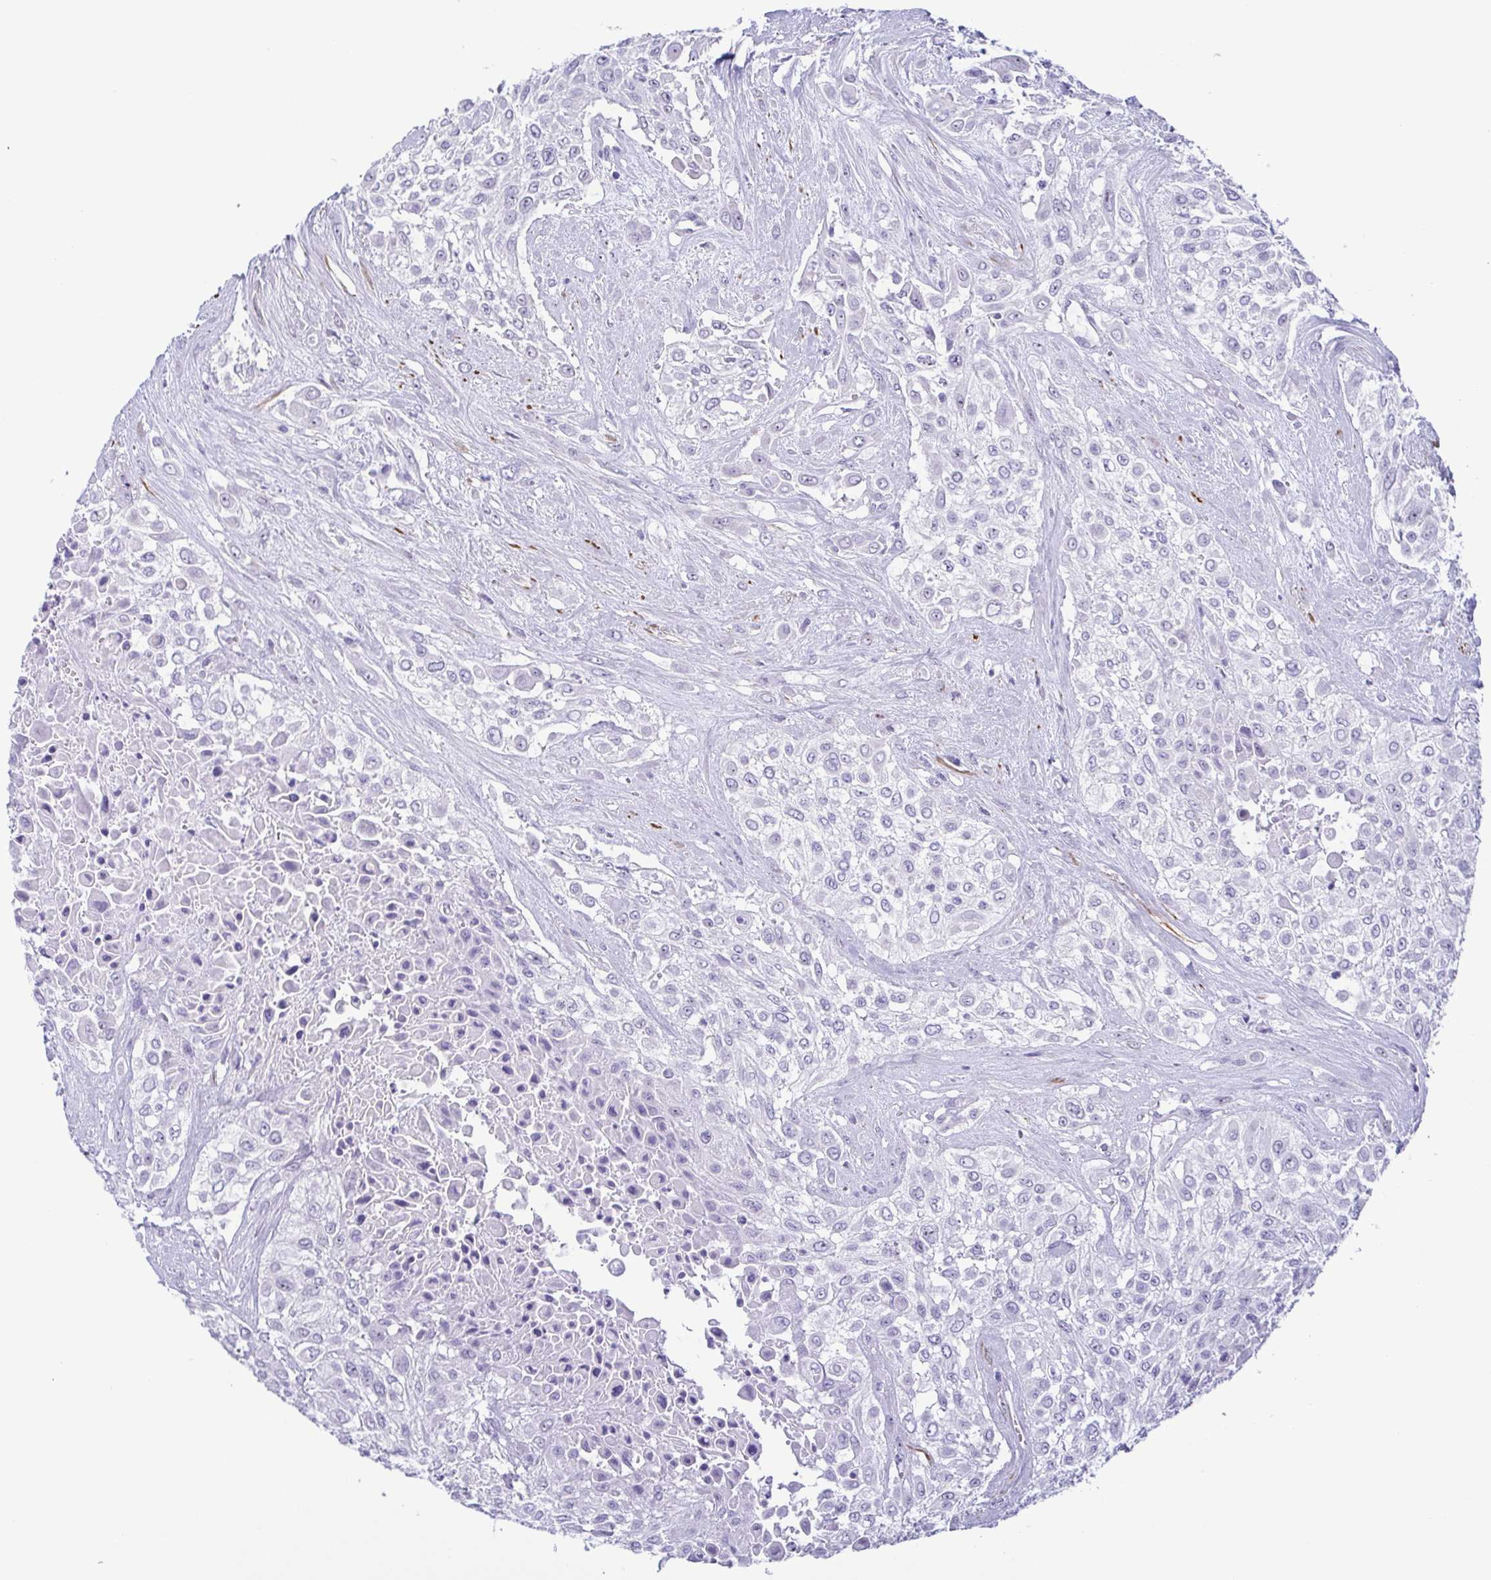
{"staining": {"intensity": "negative", "quantity": "none", "location": "none"}, "tissue": "urothelial cancer", "cell_type": "Tumor cells", "image_type": "cancer", "snomed": [{"axis": "morphology", "description": "Urothelial carcinoma, High grade"}, {"axis": "topography", "description": "Urinary bladder"}], "caption": "There is no significant expression in tumor cells of high-grade urothelial carcinoma.", "gene": "MYL7", "patient": {"sex": "male", "age": 57}}